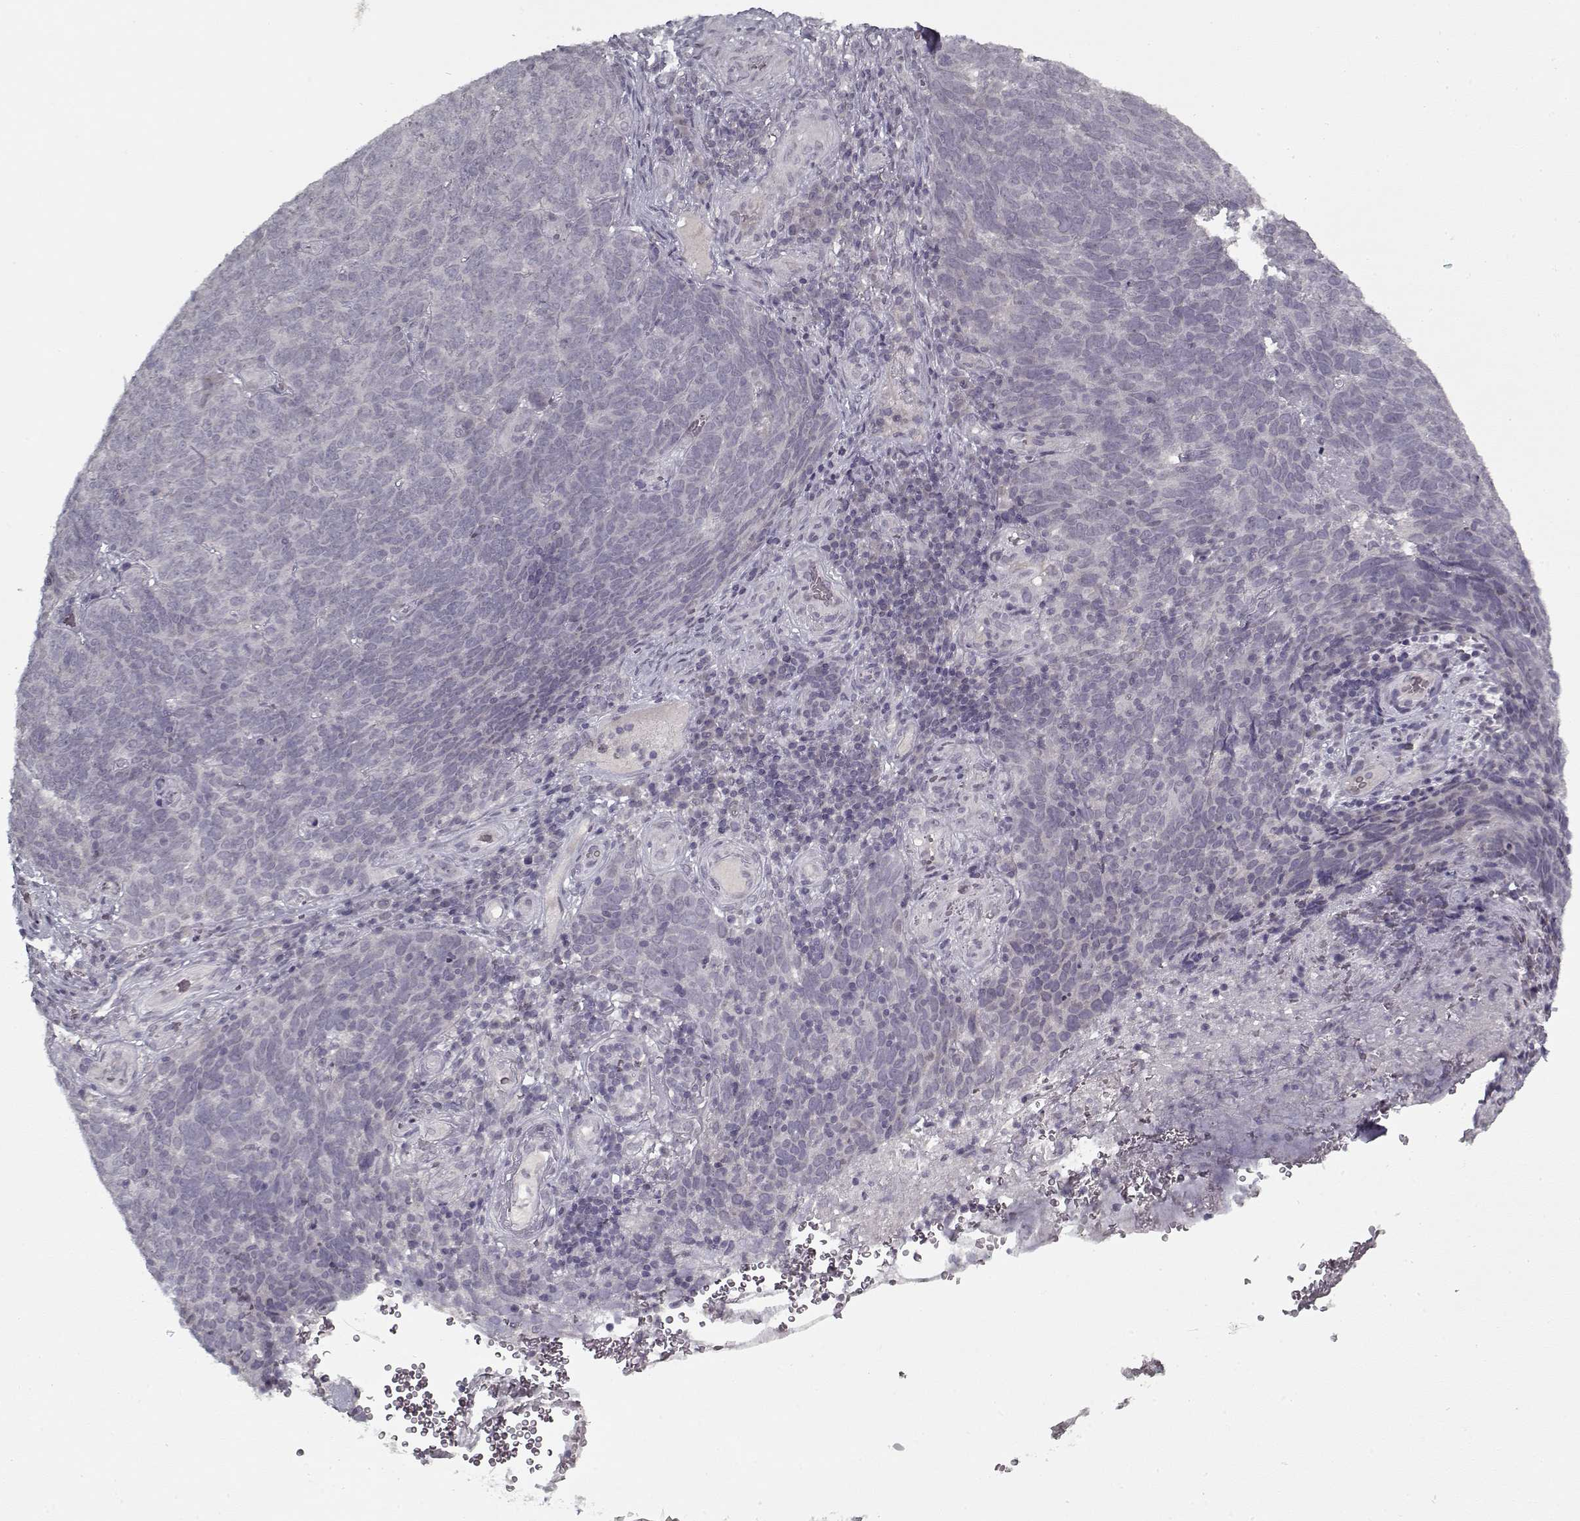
{"staining": {"intensity": "negative", "quantity": "none", "location": "none"}, "tissue": "skin cancer", "cell_type": "Tumor cells", "image_type": "cancer", "snomed": [{"axis": "morphology", "description": "Squamous cell carcinoma, NOS"}, {"axis": "topography", "description": "Skin"}, {"axis": "topography", "description": "Anal"}], "caption": "Tumor cells are negative for brown protein staining in skin cancer (squamous cell carcinoma). (Stains: DAB (3,3'-diaminobenzidine) IHC with hematoxylin counter stain, Microscopy: brightfield microscopy at high magnification).", "gene": "LAMA2", "patient": {"sex": "female", "age": 51}}